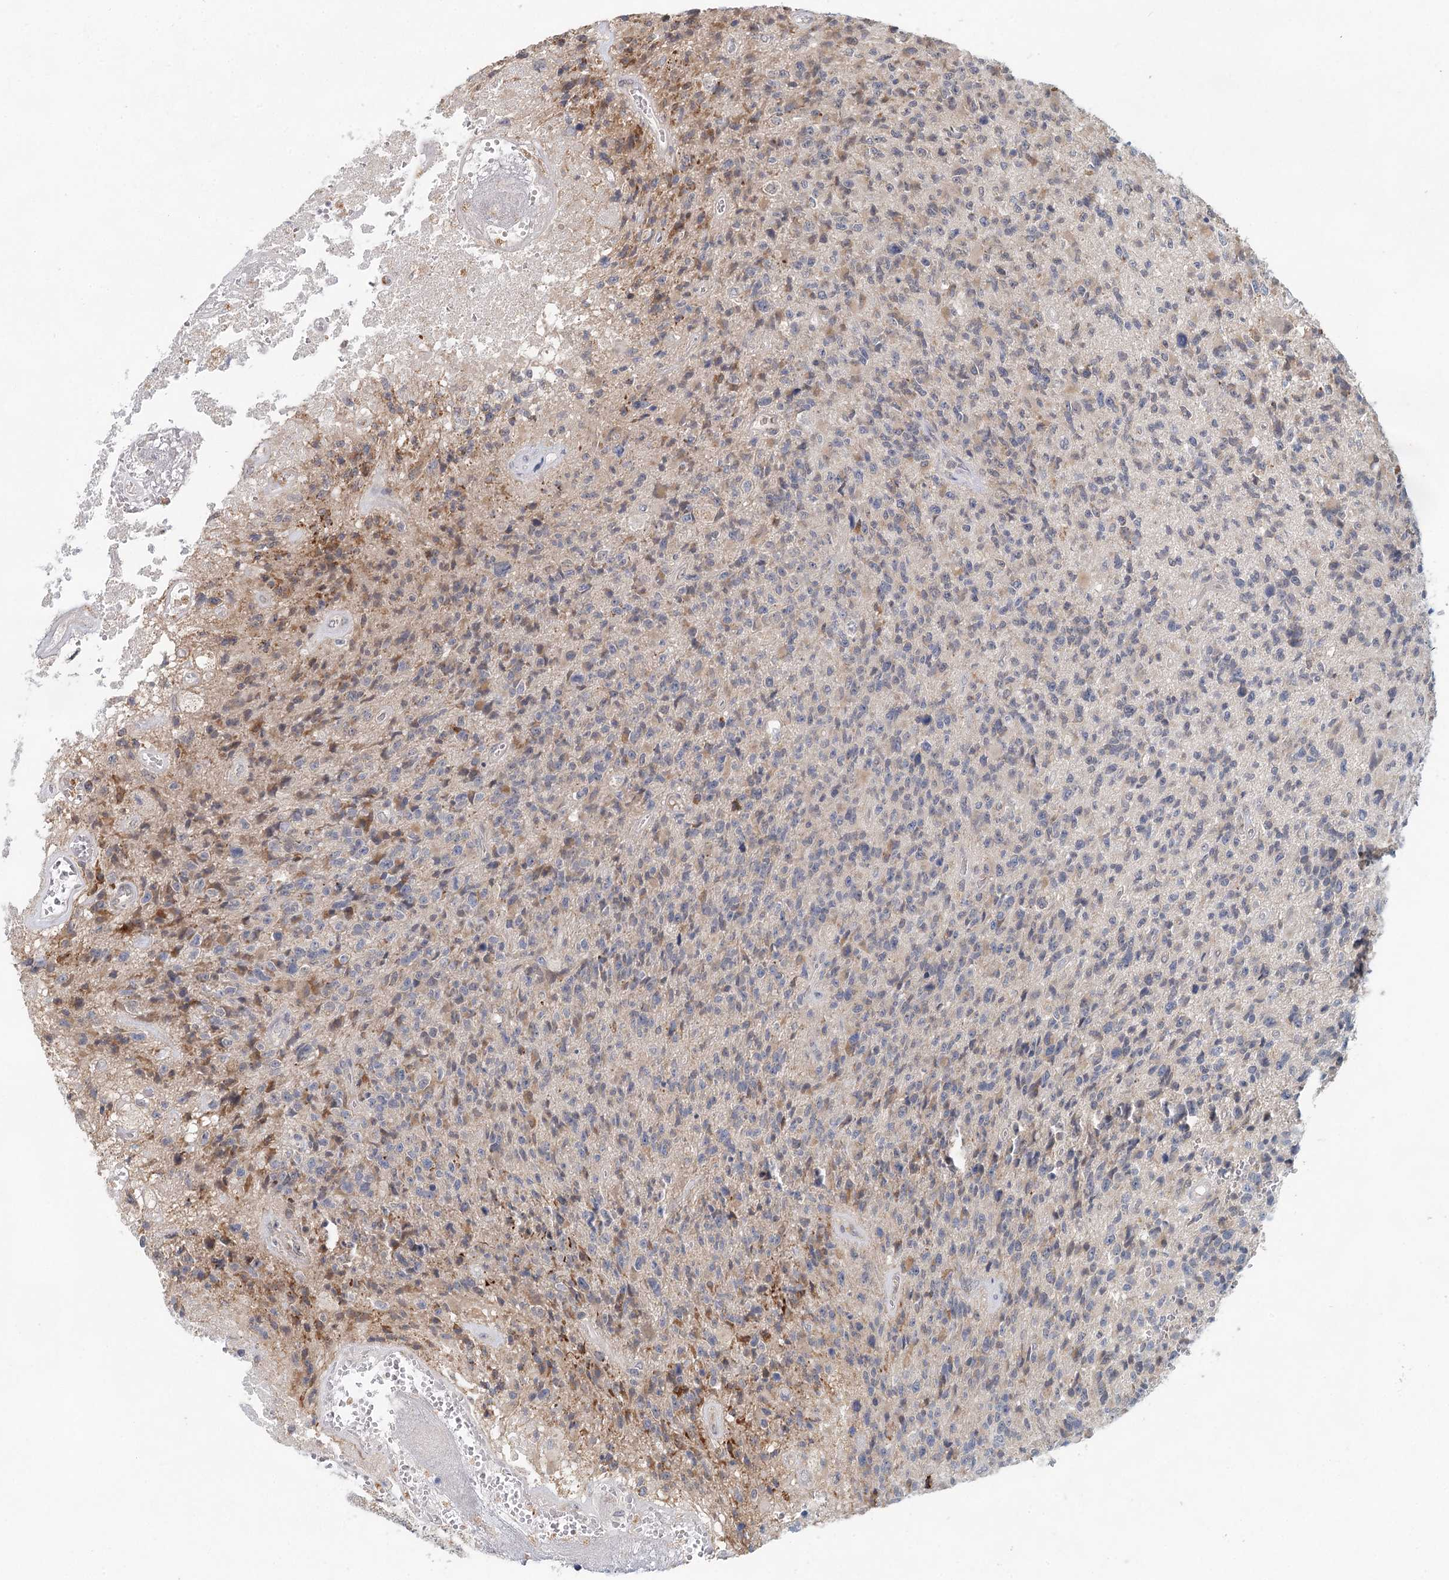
{"staining": {"intensity": "weak", "quantity": "<25%", "location": "cytoplasmic/membranous"}, "tissue": "glioma", "cell_type": "Tumor cells", "image_type": "cancer", "snomed": [{"axis": "morphology", "description": "Glioma, malignant, High grade"}, {"axis": "topography", "description": "Brain"}], "caption": "Protein analysis of malignant high-grade glioma displays no significant positivity in tumor cells. (DAB IHC with hematoxylin counter stain).", "gene": "BLTP1", "patient": {"sex": "male", "age": 76}}